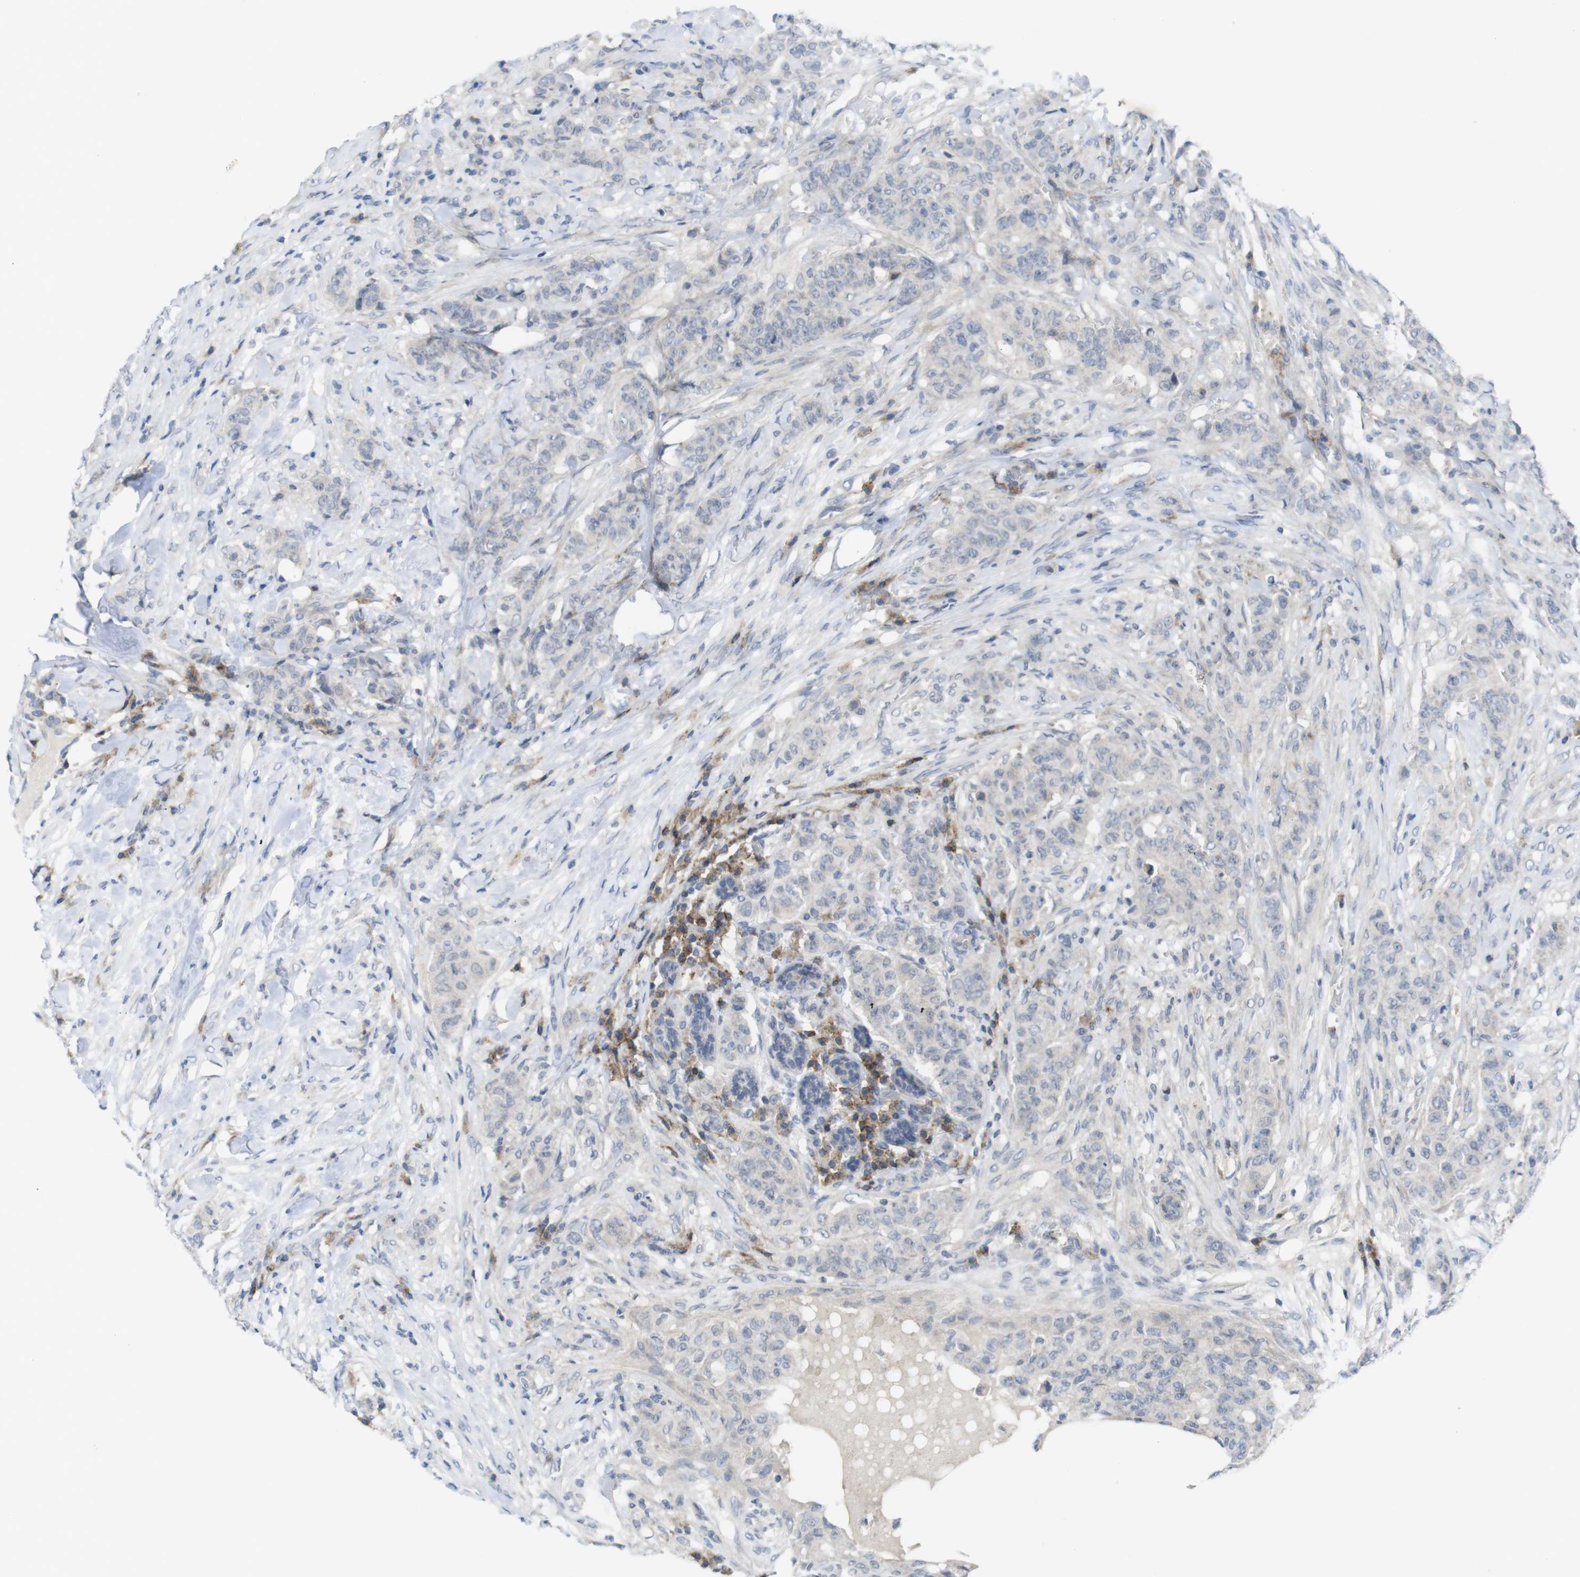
{"staining": {"intensity": "negative", "quantity": "none", "location": "none"}, "tissue": "breast cancer", "cell_type": "Tumor cells", "image_type": "cancer", "snomed": [{"axis": "morphology", "description": "Normal tissue, NOS"}, {"axis": "morphology", "description": "Duct carcinoma"}, {"axis": "topography", "description": "Breast"}], "caption": "Immunohistochemical staining of breast cancer (intraductal carcinoma) reveals no significant staining in tumor cells.", "gene": "SLAMF7", "patient": {"sex": "female", "age": 40}}